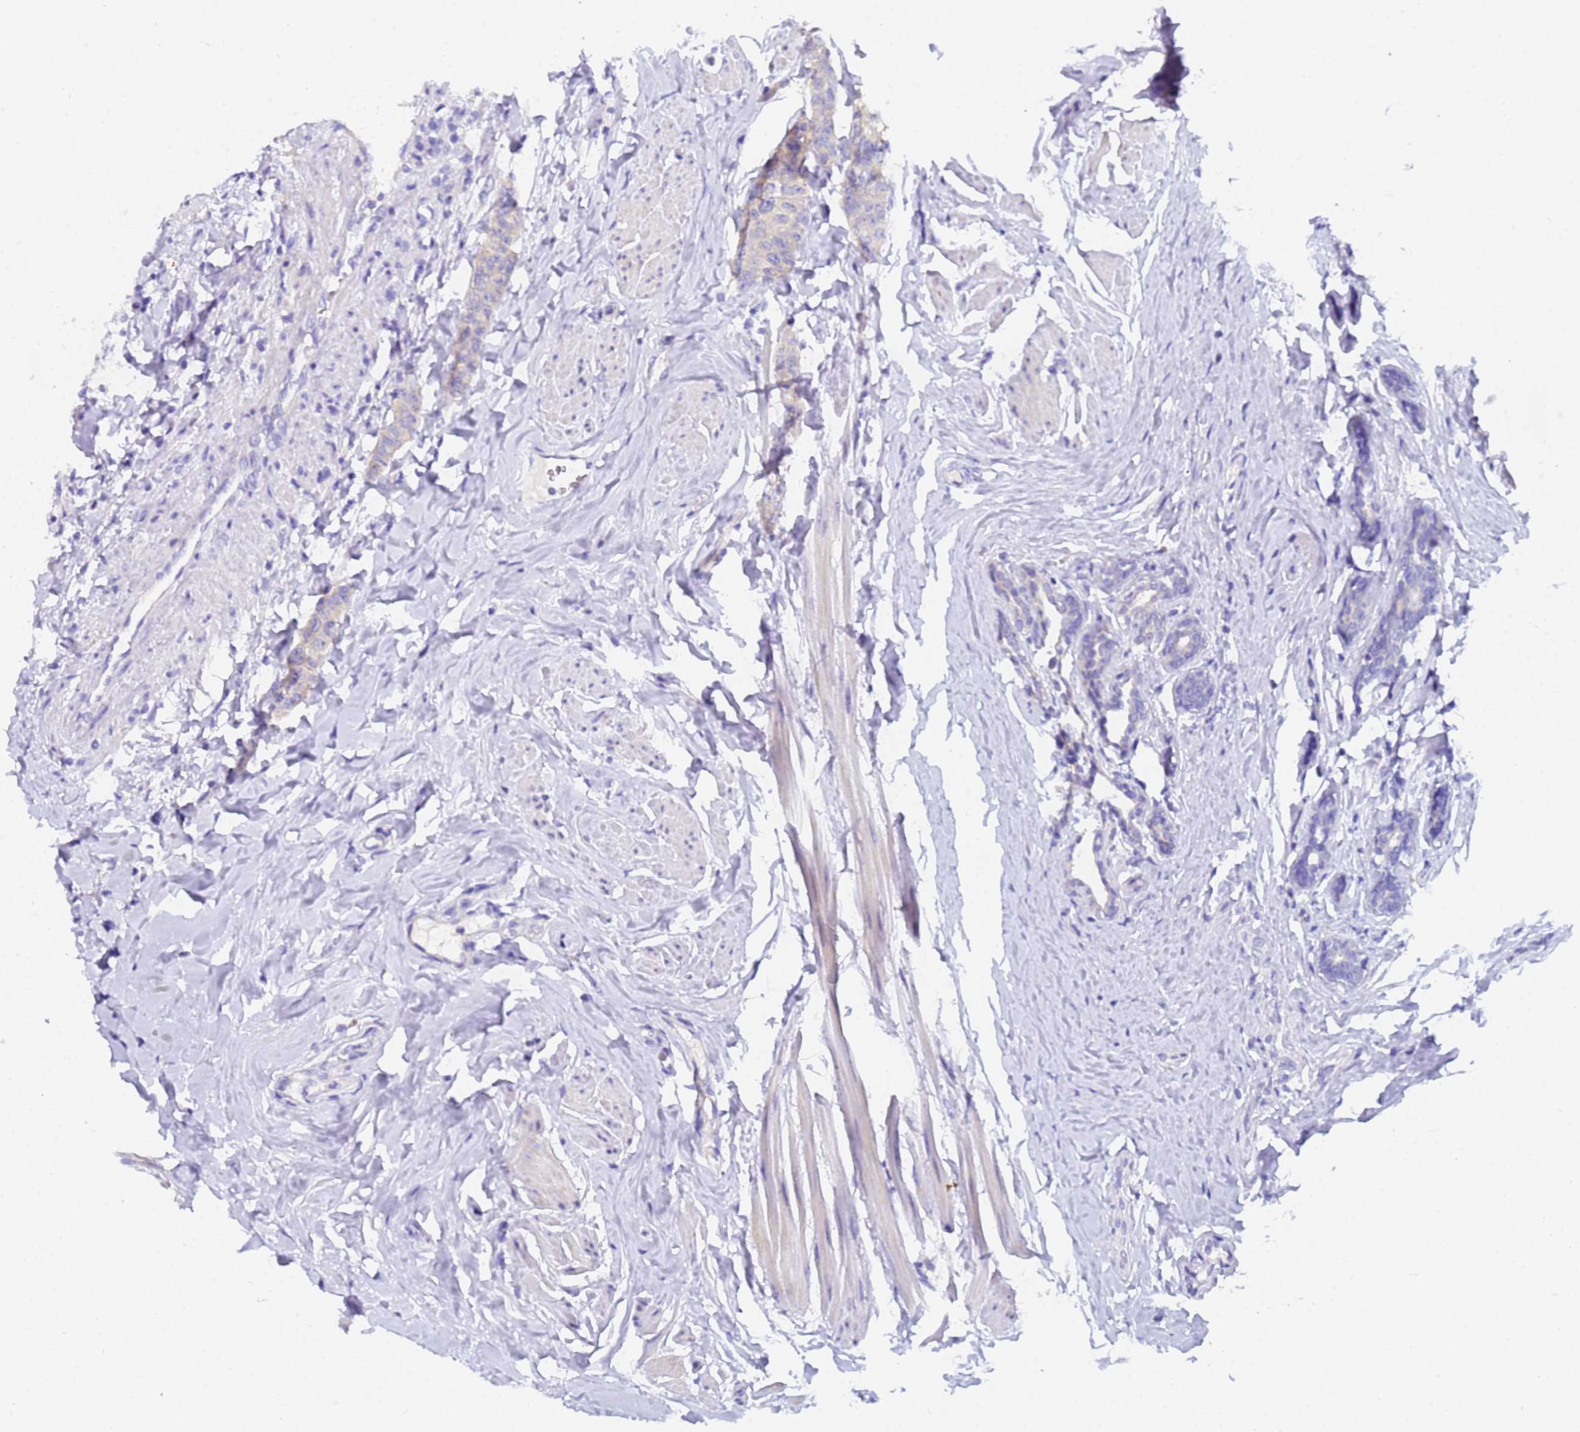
{"staining": {"intensity": "negative", "quantity": "none", "location": "none"}, "tissue": "breast cancer", "cell_type": "Tumor cells", "image_type": "cancer", "snomed": [{"axis": "morphology", "description": "Duct carcinoma"}, {"axis": "topography", "description": "Breast"}], "caption": "This is a histopathology image of immunohistochemistry (IHC) staining of breast cancer, which shows no staining in tumor cells.", "gene": "UBE2O", "patient": {"sex": "female", "age": 40}}